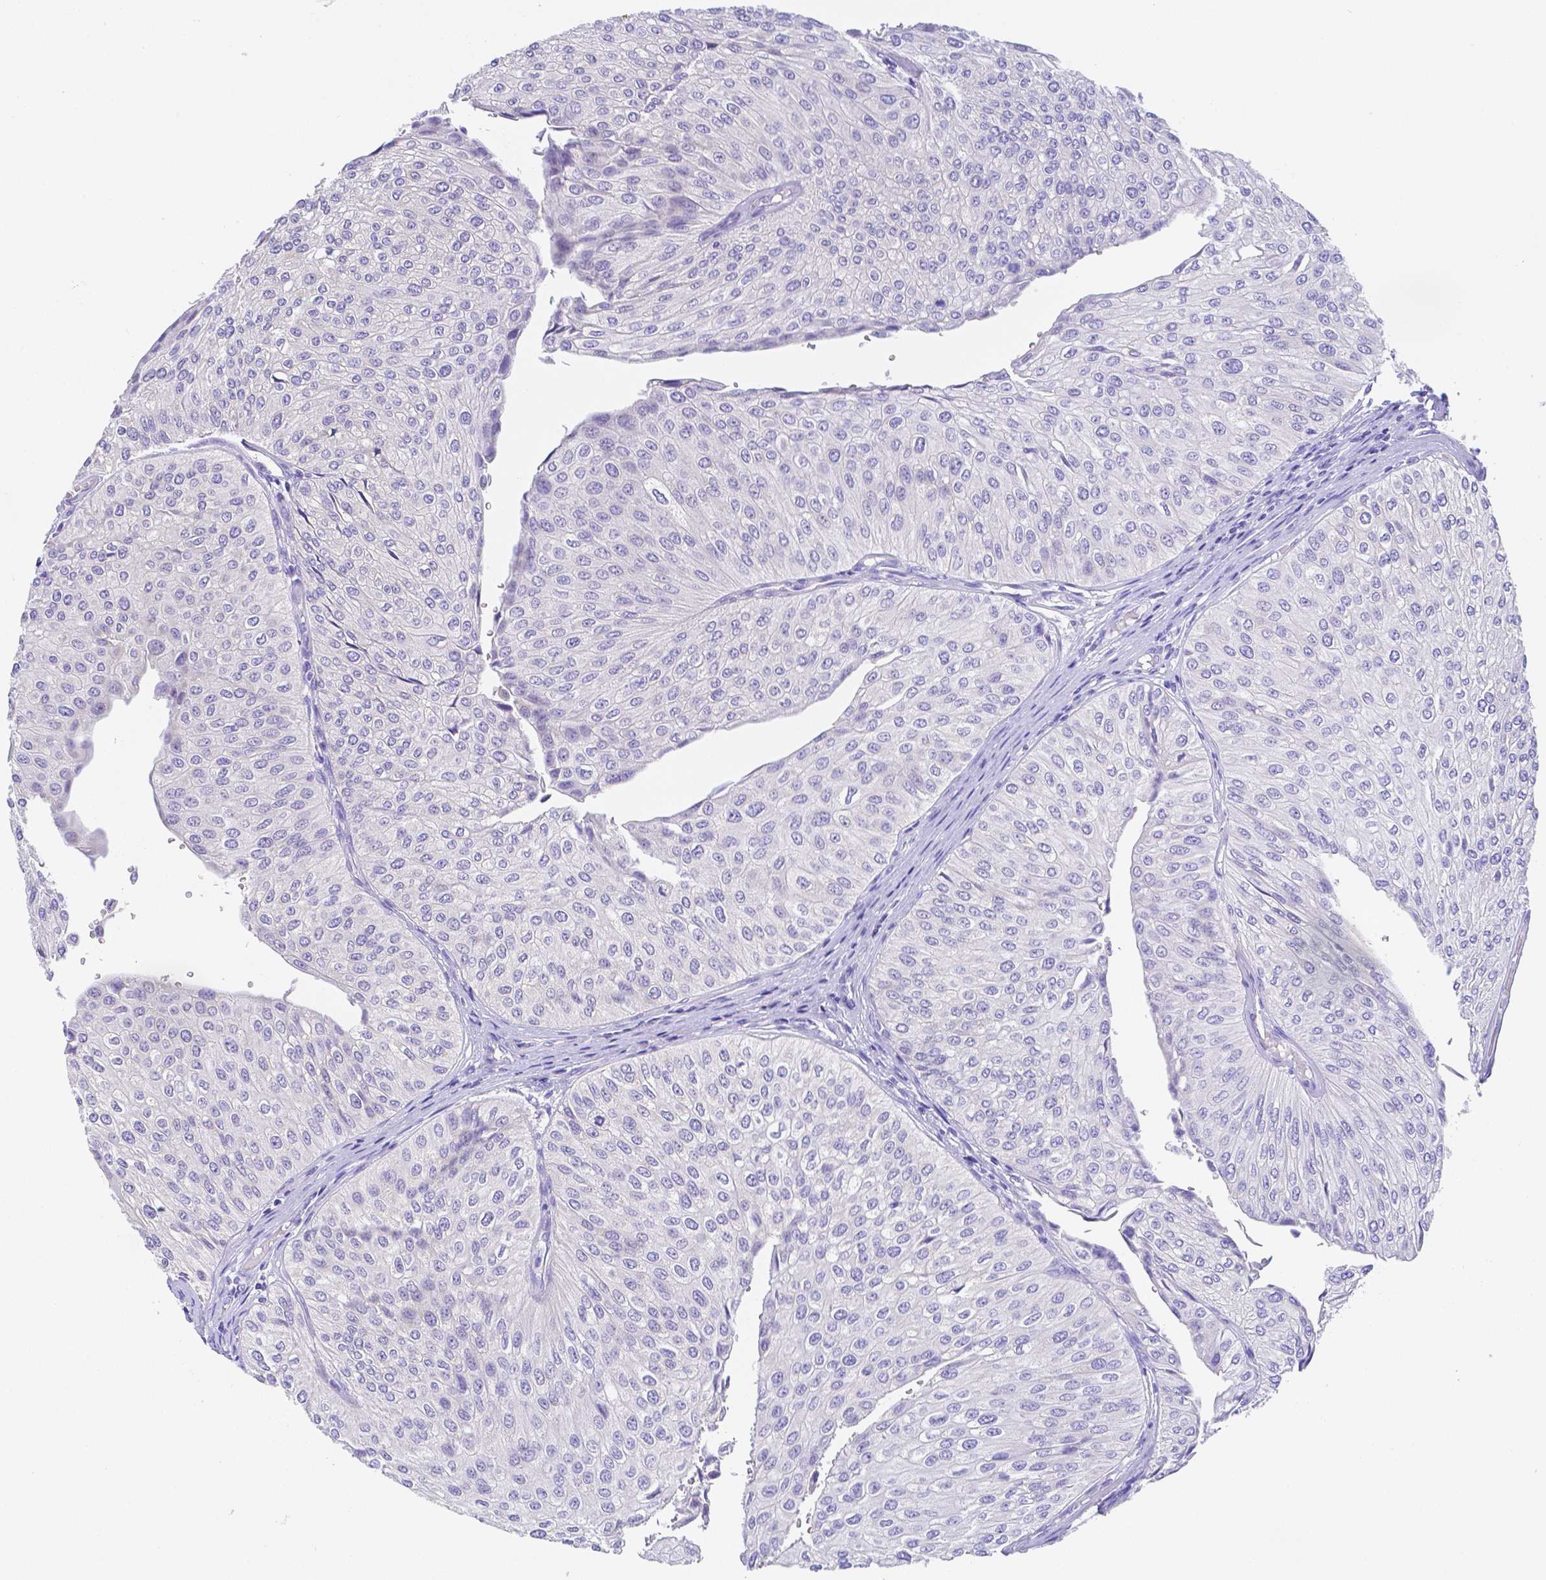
{"staining": {"intensity": "negative", "quantity": "none", "location": "none"}, "tissue": "urothelial cancer", "cell_type": "Tumor cells", "image_type": "cancer", "snomed": [{"axis": "morphology", "description": "Urothelial carcinoma, NOS"}, {"axis": "topography", "description": "Urinary bladder"}], "caption": "The photomicrograph exhibits no staining of tumor cells in transitional cell carcinoma. (DAB immunohistochemistry visualized using brightfield microscopy, high magnification).", "gene": "ZG16B", "patient": {"sex": "male", "age": 67}}